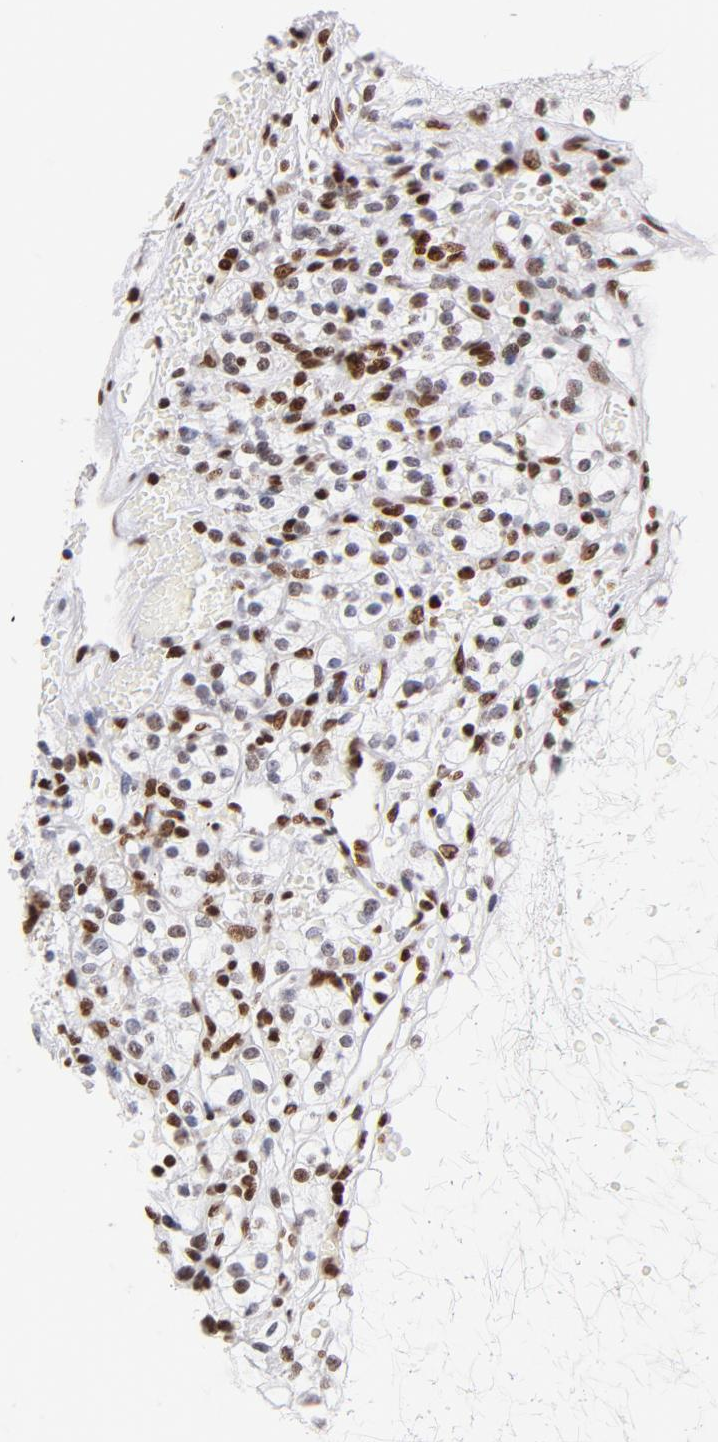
{"staining": {"intensity": "moderate", "quantity": "25%-75%", "location": "nuclear"}, "tissue": "renal cancer", "cell_type": "Tumor cells", "image_type": "cancer", "snomed": [{"axis": "morphology", "description": "Adenocarcinoma, NOS"}, {"axis": "topography", "description": "Kidney"}], "caption": "A high-resolution image shows immunohistochemistry staining of renal cancer, which demonstrates moderate nuclear staining in about 25%-75% of tumor cells. The protein is shown in brown color, while the nuclei are stained blue.", "gene": "TOP2B", "patient": {"sex": "female", "age": 60}}